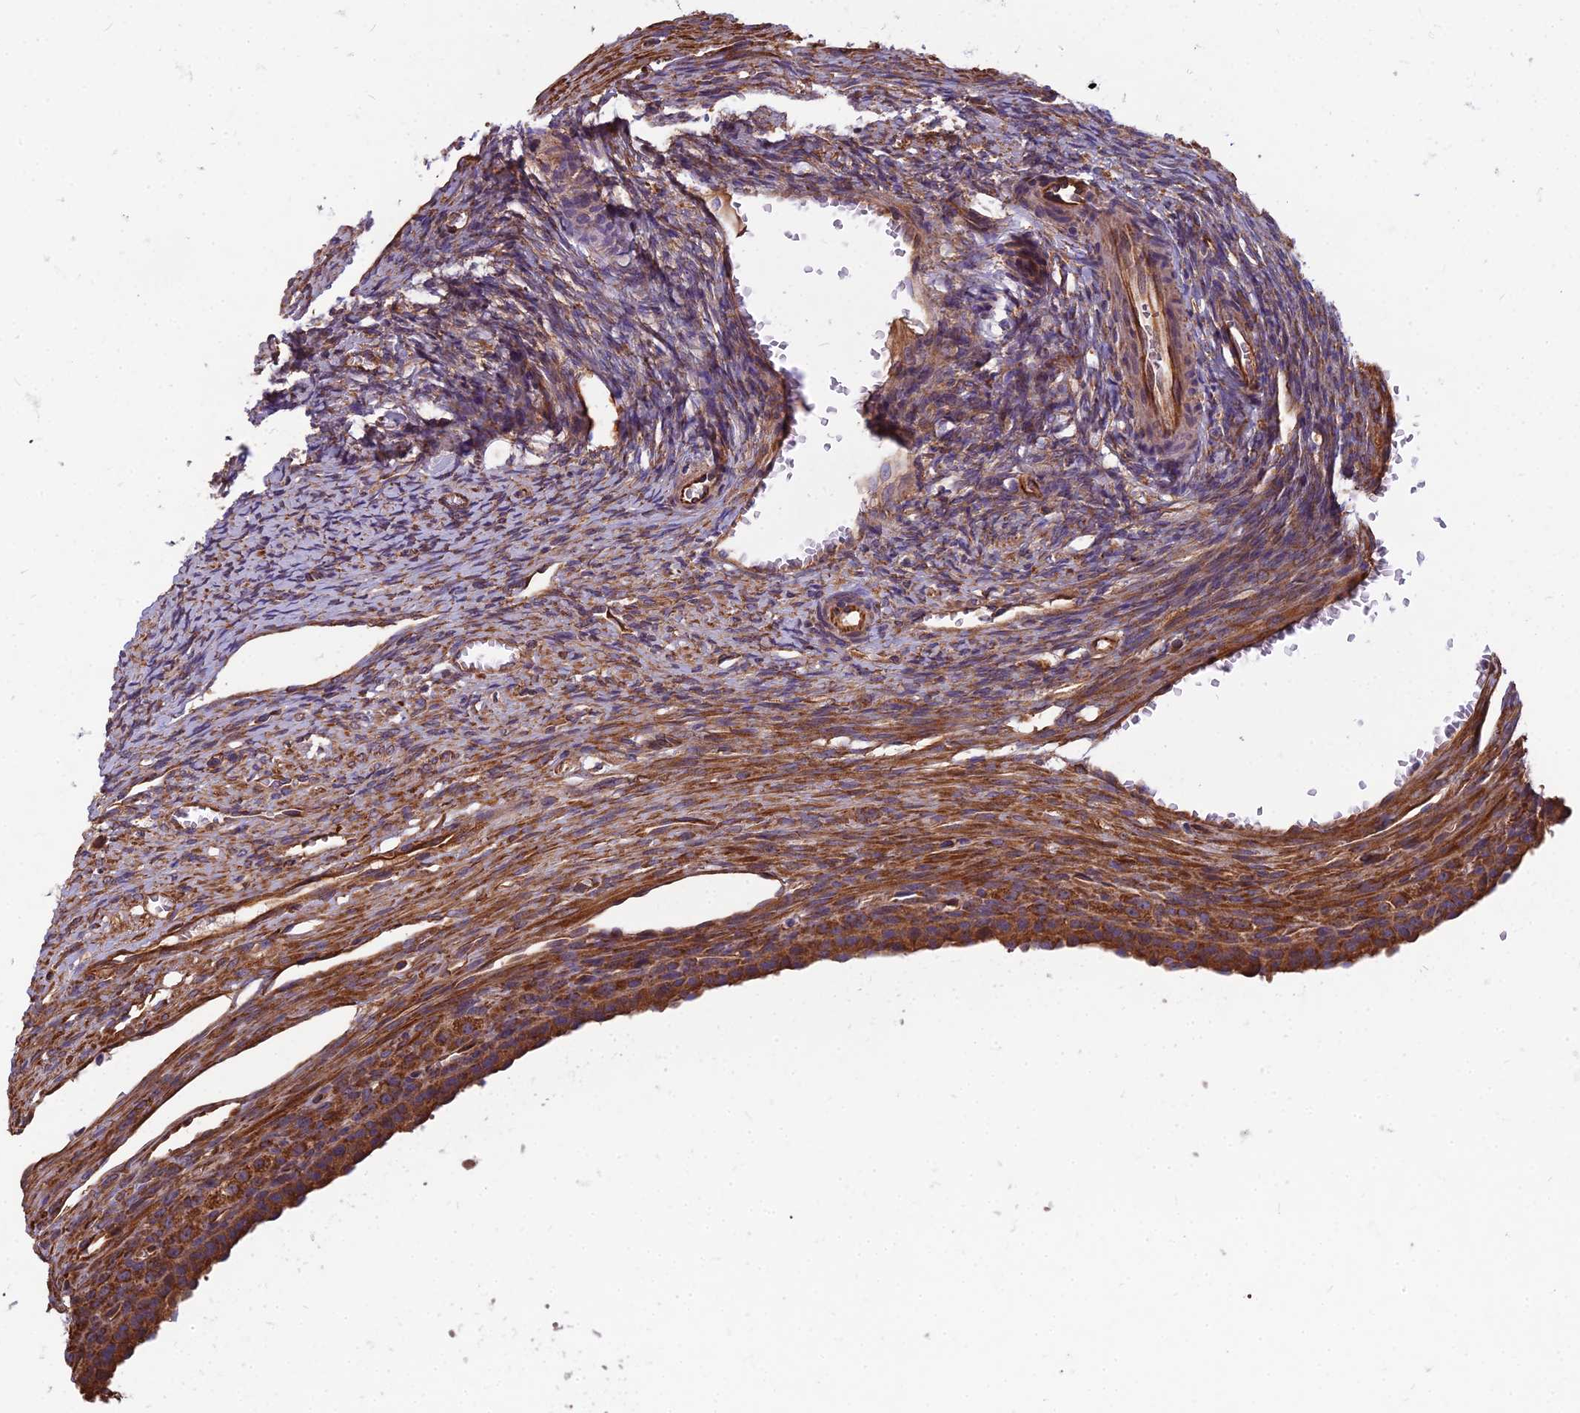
{"staining": {"intensity": "moderate", "quantity": ">75%", "location": "cytoplasmic/membranous"}, "tissue": "ovary", "cell_type": "Follicle cells", "image_type": "normal", "snomed": [{"axis": "morphology", "description": "Normal tissue, NOS"}, {"axis": "topography", "description": "Ovary"}], "caption": "IHC micrograph of unremarkable ovary: ovary stained using IHC exhibits medium levels of moderate protein expression localized specifically in the cytoplasmic/membranous of follicle cells, appearing as a cytoplasmic/membranous brown color.", "gene": "SPDL1", "patient": {"sex": "female", "age": 27}}